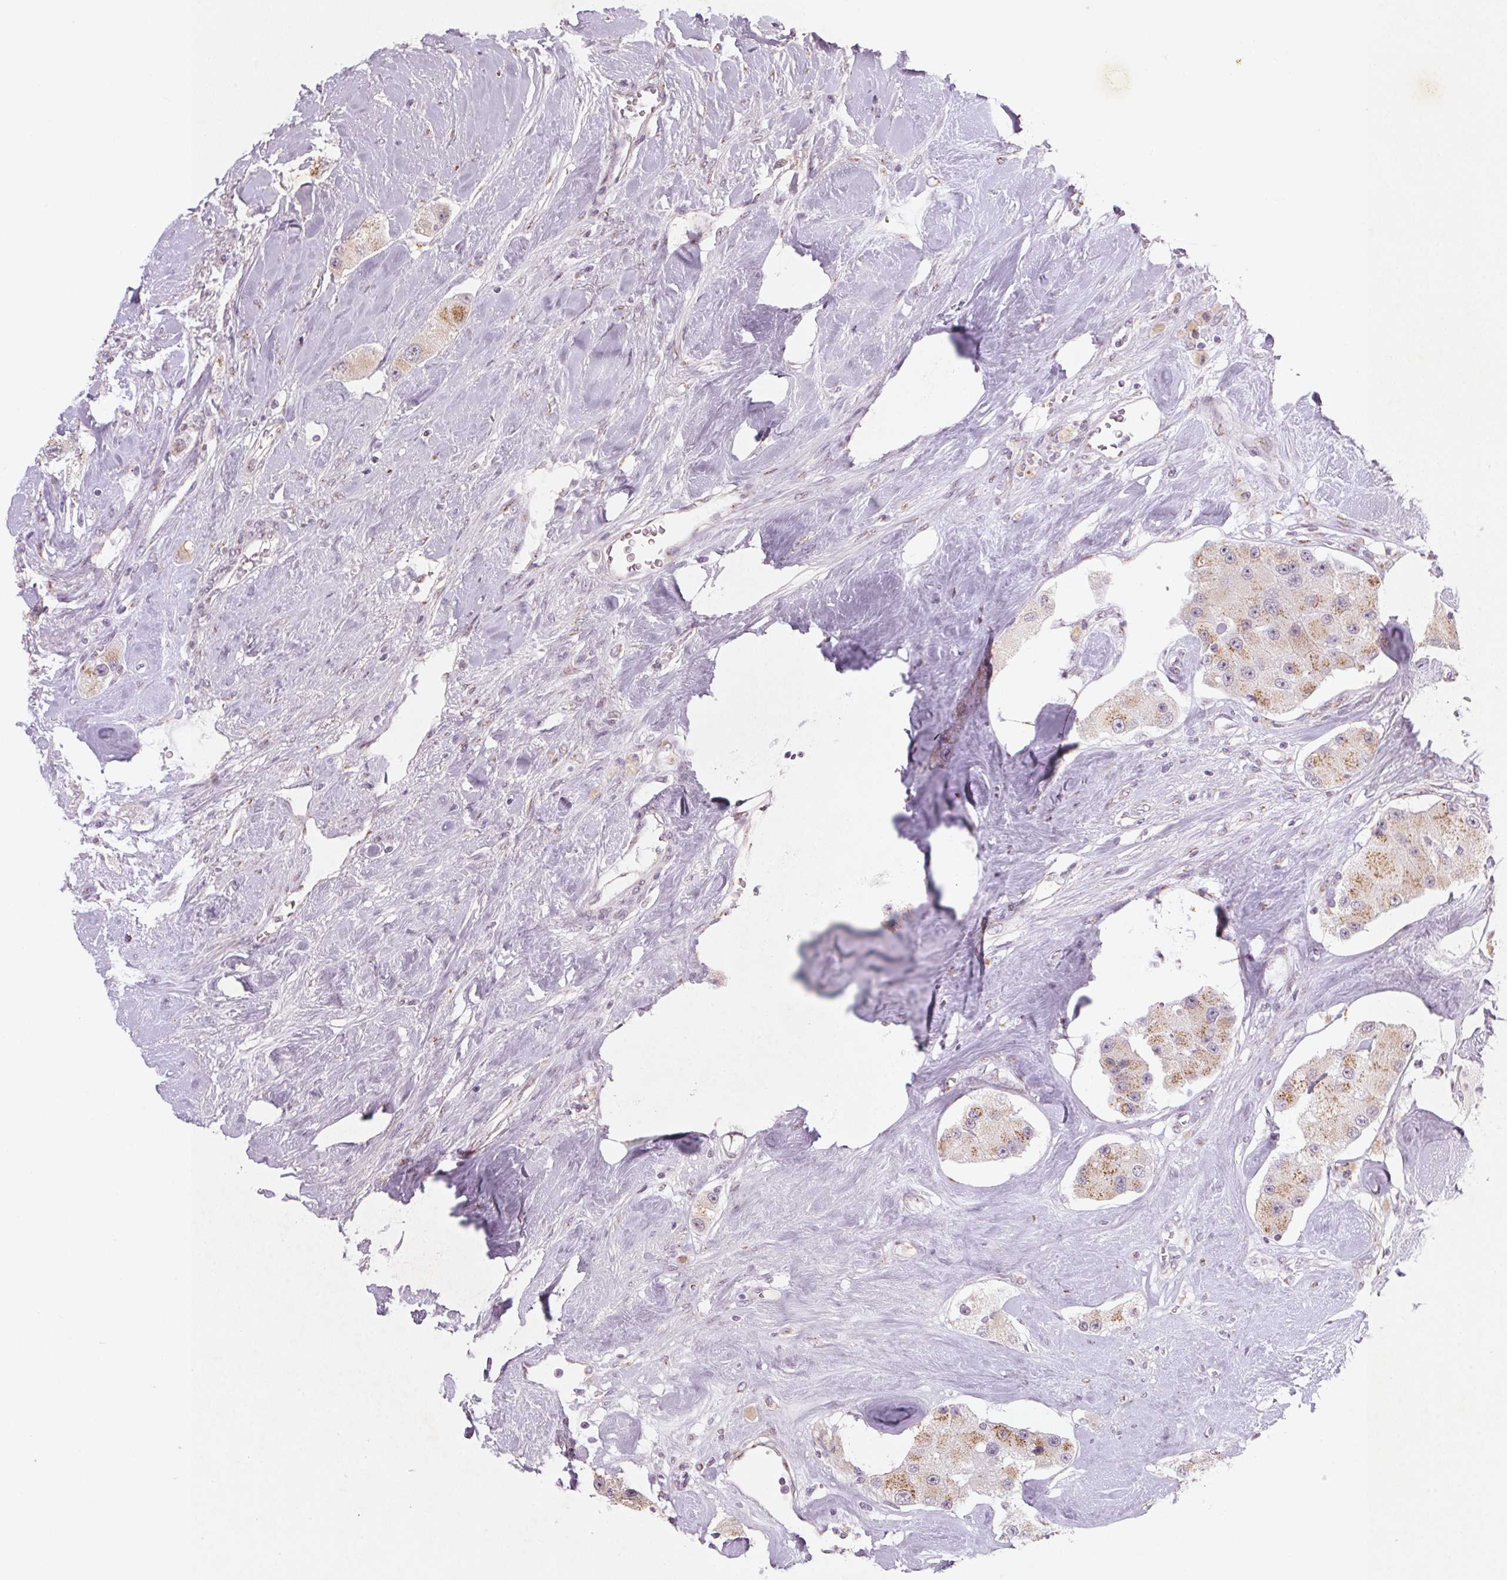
{"staining": {"intensity": "moderate", "quantity": ">75%", "location": "cytoplasmic/membranous"}, "tissue": "carcinoid", "cell_type": "Tumor cells", "image_type": "cancer", "snomed": [{"axis": "morphology", "description": "Carcinoid, malignant, NOS"}, {"axis": "topography", "description": "Pancreas"}], "caption": "DAB (3,3'-diaminobenzidine) immunohistochemical staining of malignant carcinoid shows moderate cytoplasmic/membranous protein staining in about >75% of tumor cells. The staining was performed using DAB (3,3'-diaminobenzidine), with brown indicating positive protein expression. Nuclei are stained blue with hematoxylin.", "gene": "RAB22A", "patient": {"sex": "male", "age": 41}}